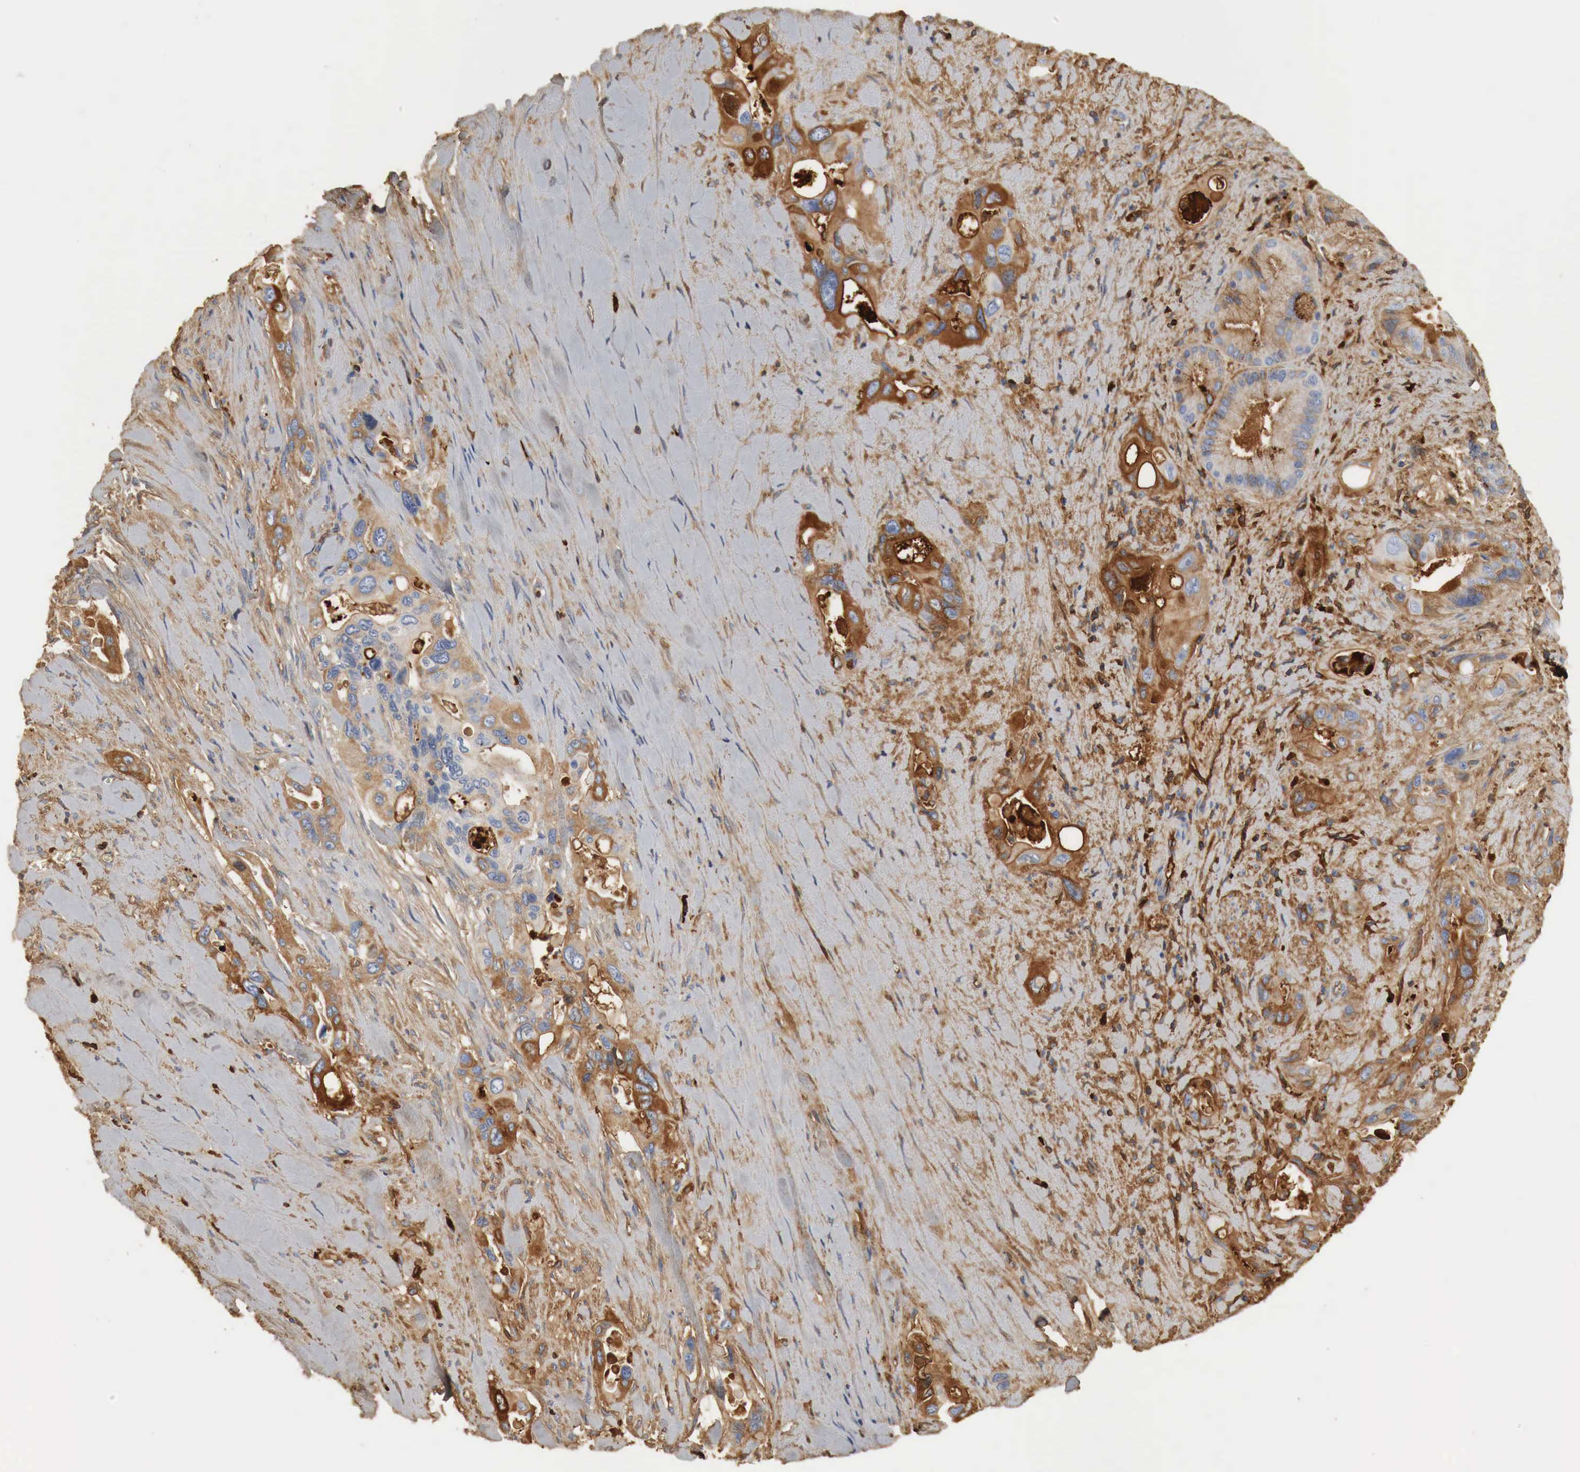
{"staining": {"intensity": "strong", "quantity": ">75%", "location": "cytoplasmic/membranous"}, "tissue": "pancreatic cancer", "cell_type": "Tumor cells", "image_type": "cancer", "snomed": [{"axis": "morphology", "description": "Adenocarcinoma, NOS"}, {"axis": "topography", "description": "Pancreas"}], "caption": "Protein expression by IHC reveals strong cytoplasmic/membranous expression in approximately >75% of tumor cells in adenocarcinoma (pancreatic). Using DAB (3,3'-diaminobenzidine) (brown) and hematoxylin (blue) stains, captured at high magnification using brightfield microscopy.", "gene": "IGLC3", "patient": {"sex": "male", "age": 77}}